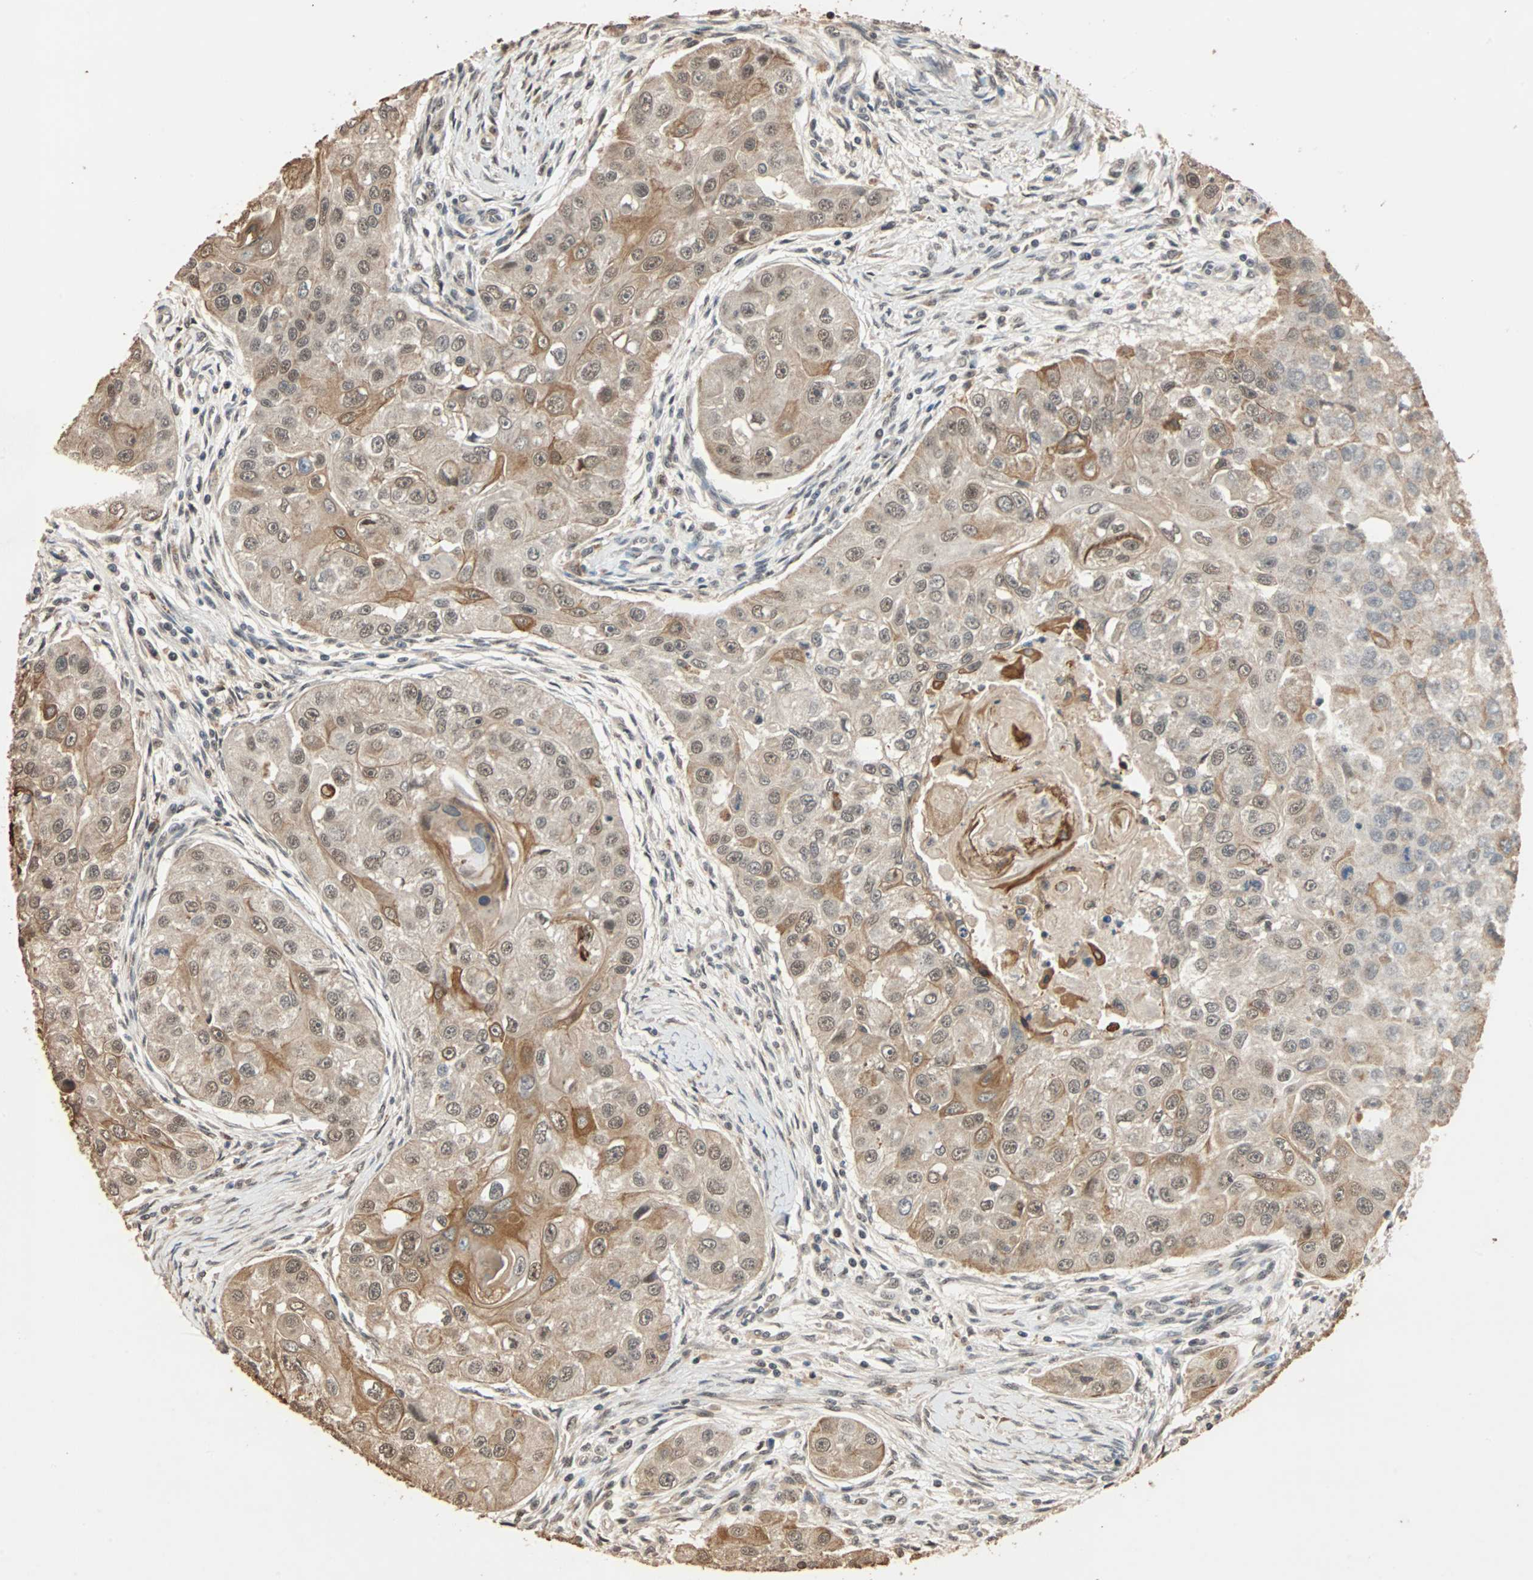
{"staining": {"intensity": "moderate", "quantity": ">75%", "location": "cytoplasmic/membranous,nuclear"}, "tissue": "head and neck cancer", "cell_type": "Tumor cells", "image_type": "cancer", "snomed": [{"axis": "morphology", "description": "Normal tissue, NOS"}, {"axis": "morphology", "description": "Squamous cell carcinoma, NOS"}, {"axis": "topography", "description": "Skeletal muscle"}, {"axis": "topography", "description": "Head-Neck"}], "caption": "This histopathology image reveals IHC staining of squamous cell carcinoma (head and neck), with medium moderate cytoplasmic/membranous and nuclear positivity in approximately >75% of tumor cells.", "gene": "CDC5L", "patient": {"sex": "male", "age": 51}}